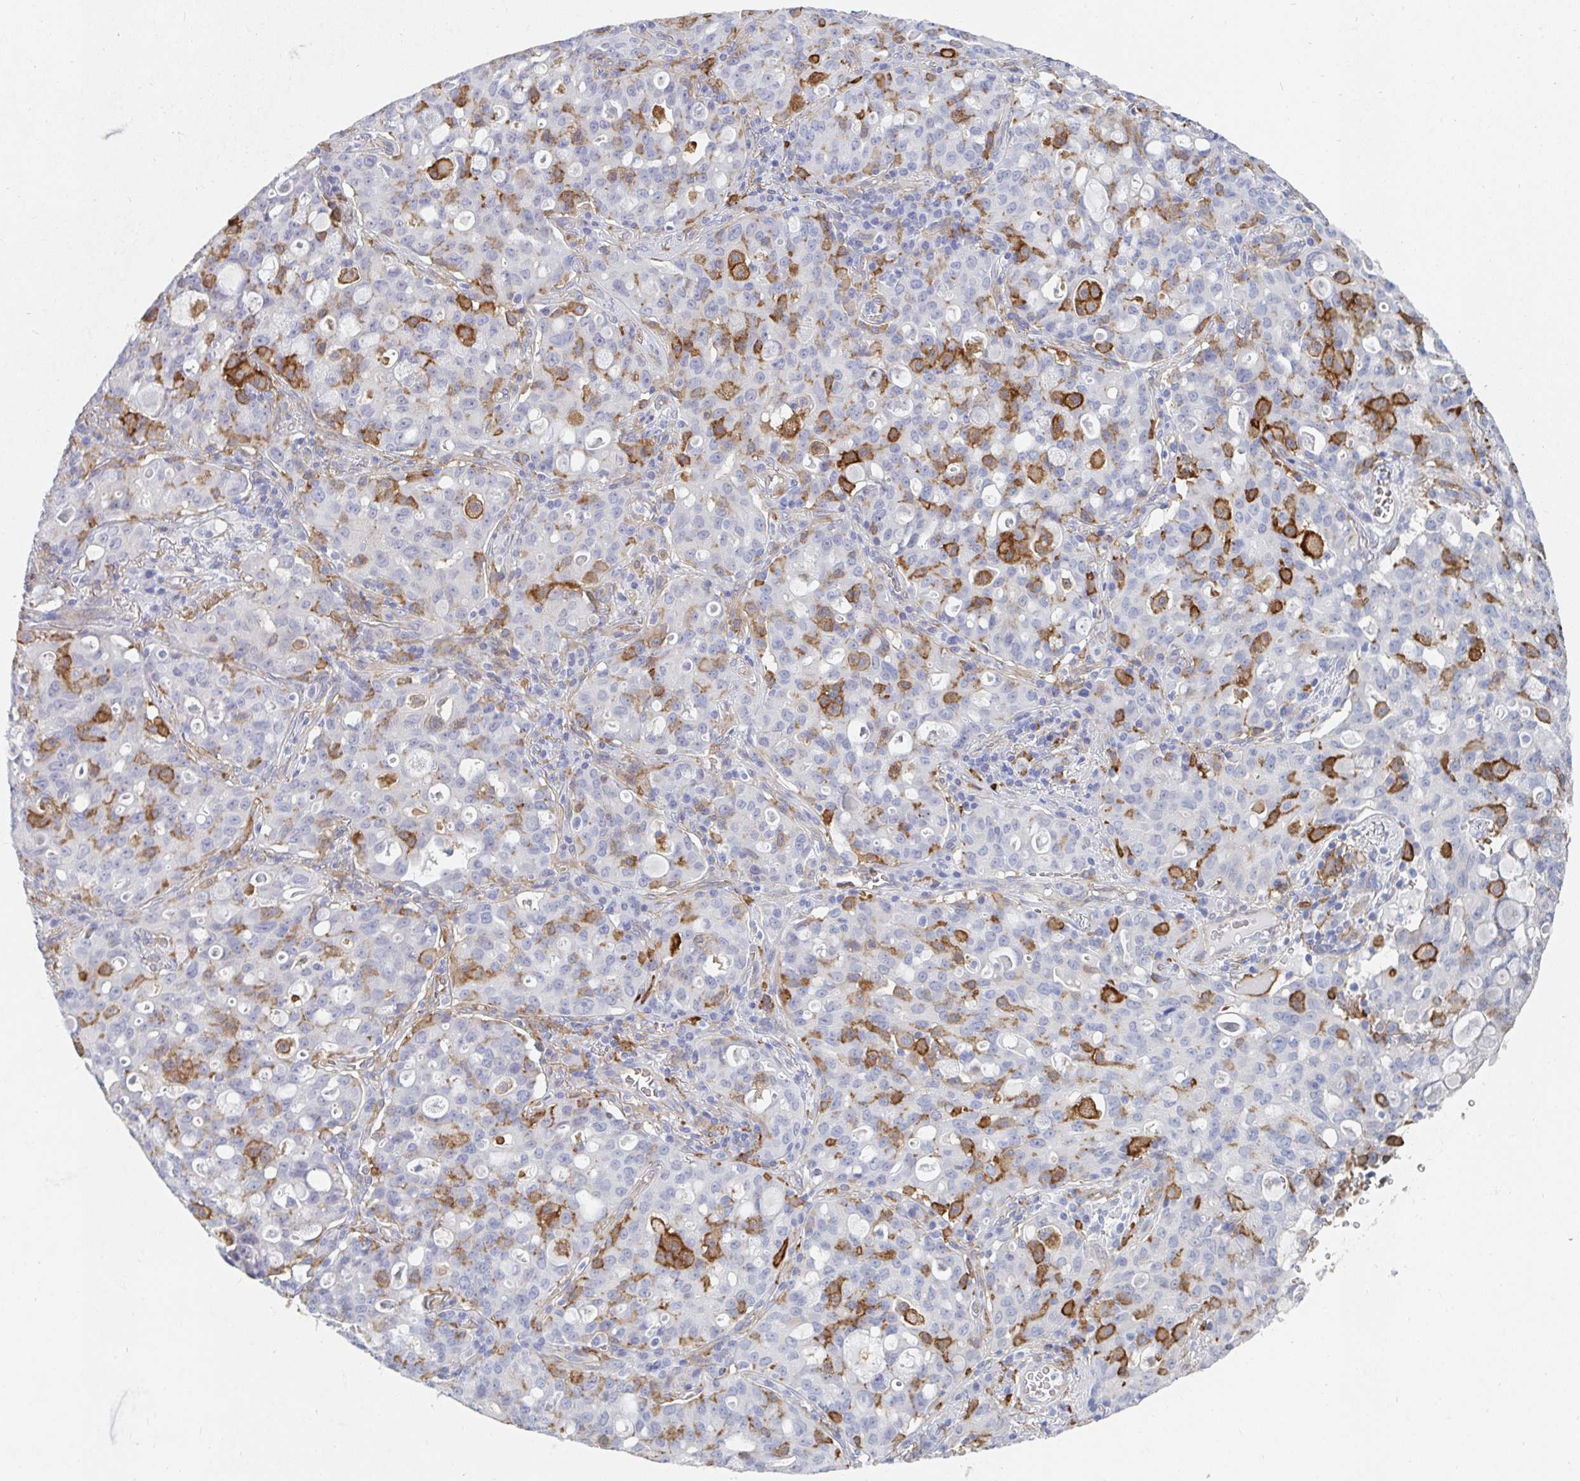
{"staining": {"intensity": "strong", "quantity": "<25%", "location": "cytoplasmic/membranous"}, "tissue": "lung cancer", "cell_type": "Tumor cells", "image_type": "cancer", "snomed": [{"axis": "morphology", "description": "Adenocarcinoma, NOS"}, {"axis": "topography", "description": "Lung"}], "caption": "This micrograph exhibits IHC staining of human adenocarcinoma (lung), with medium strong cytoplasmic/membranous expression in about <25% of tumor cells.", "gene": "DAB2", "patient": {"sex": "female", "age": 44}}